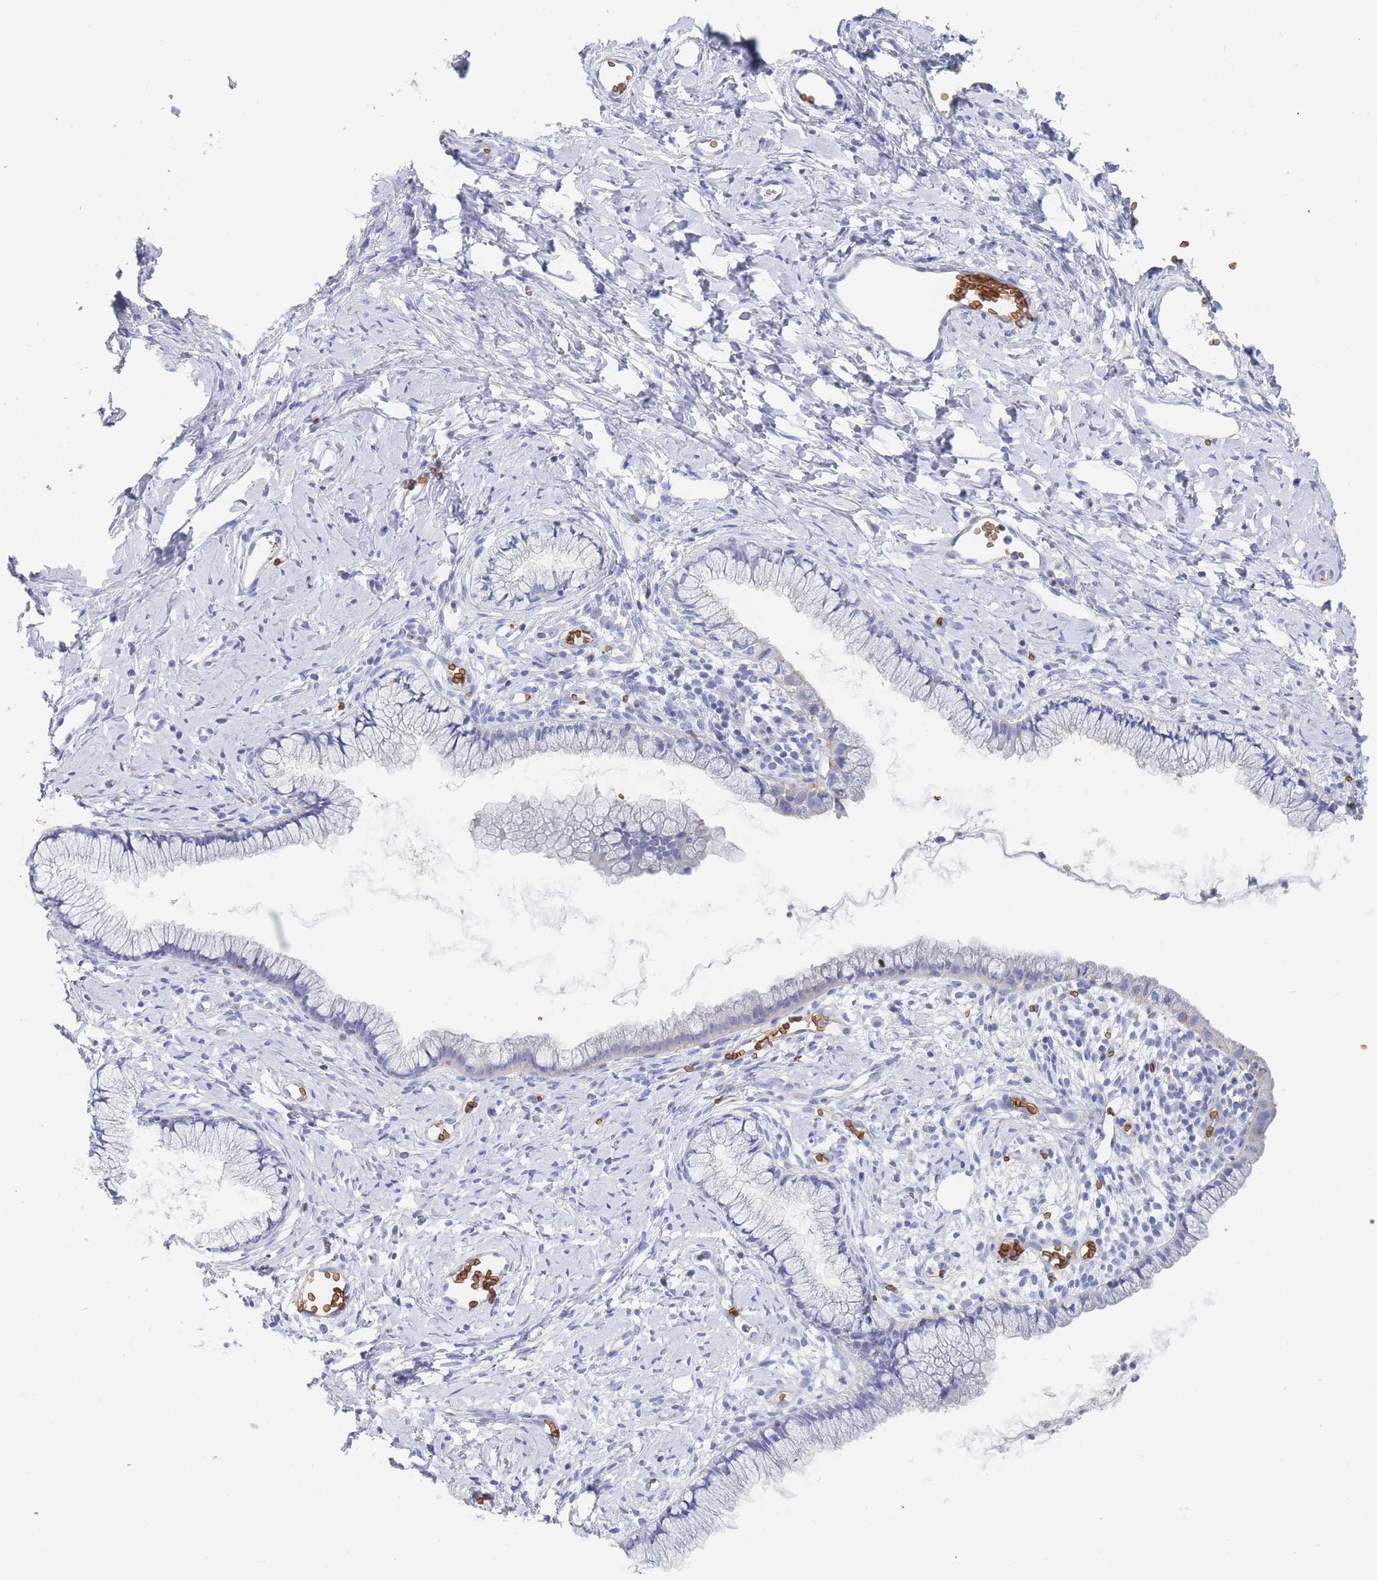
{"staining": {"intensity": "negative", "quantity": "none", "location": "none"}, "tissue": "cervix", "cell_type": "Glandular cells", "image_type": "normal", "snomed": [{"axis": "morphology", "description": "Normal tissue, NOS"}, {"axis": "topography", "description": "Cervix"}], "caption": "High power microscopy image of an immunohistochemistry photomicrograph of benign cervix, revealing no significant positivity in glandular cells.", "gene": "SLC2A1", "patient": {"sex": "female", "age": 40}}